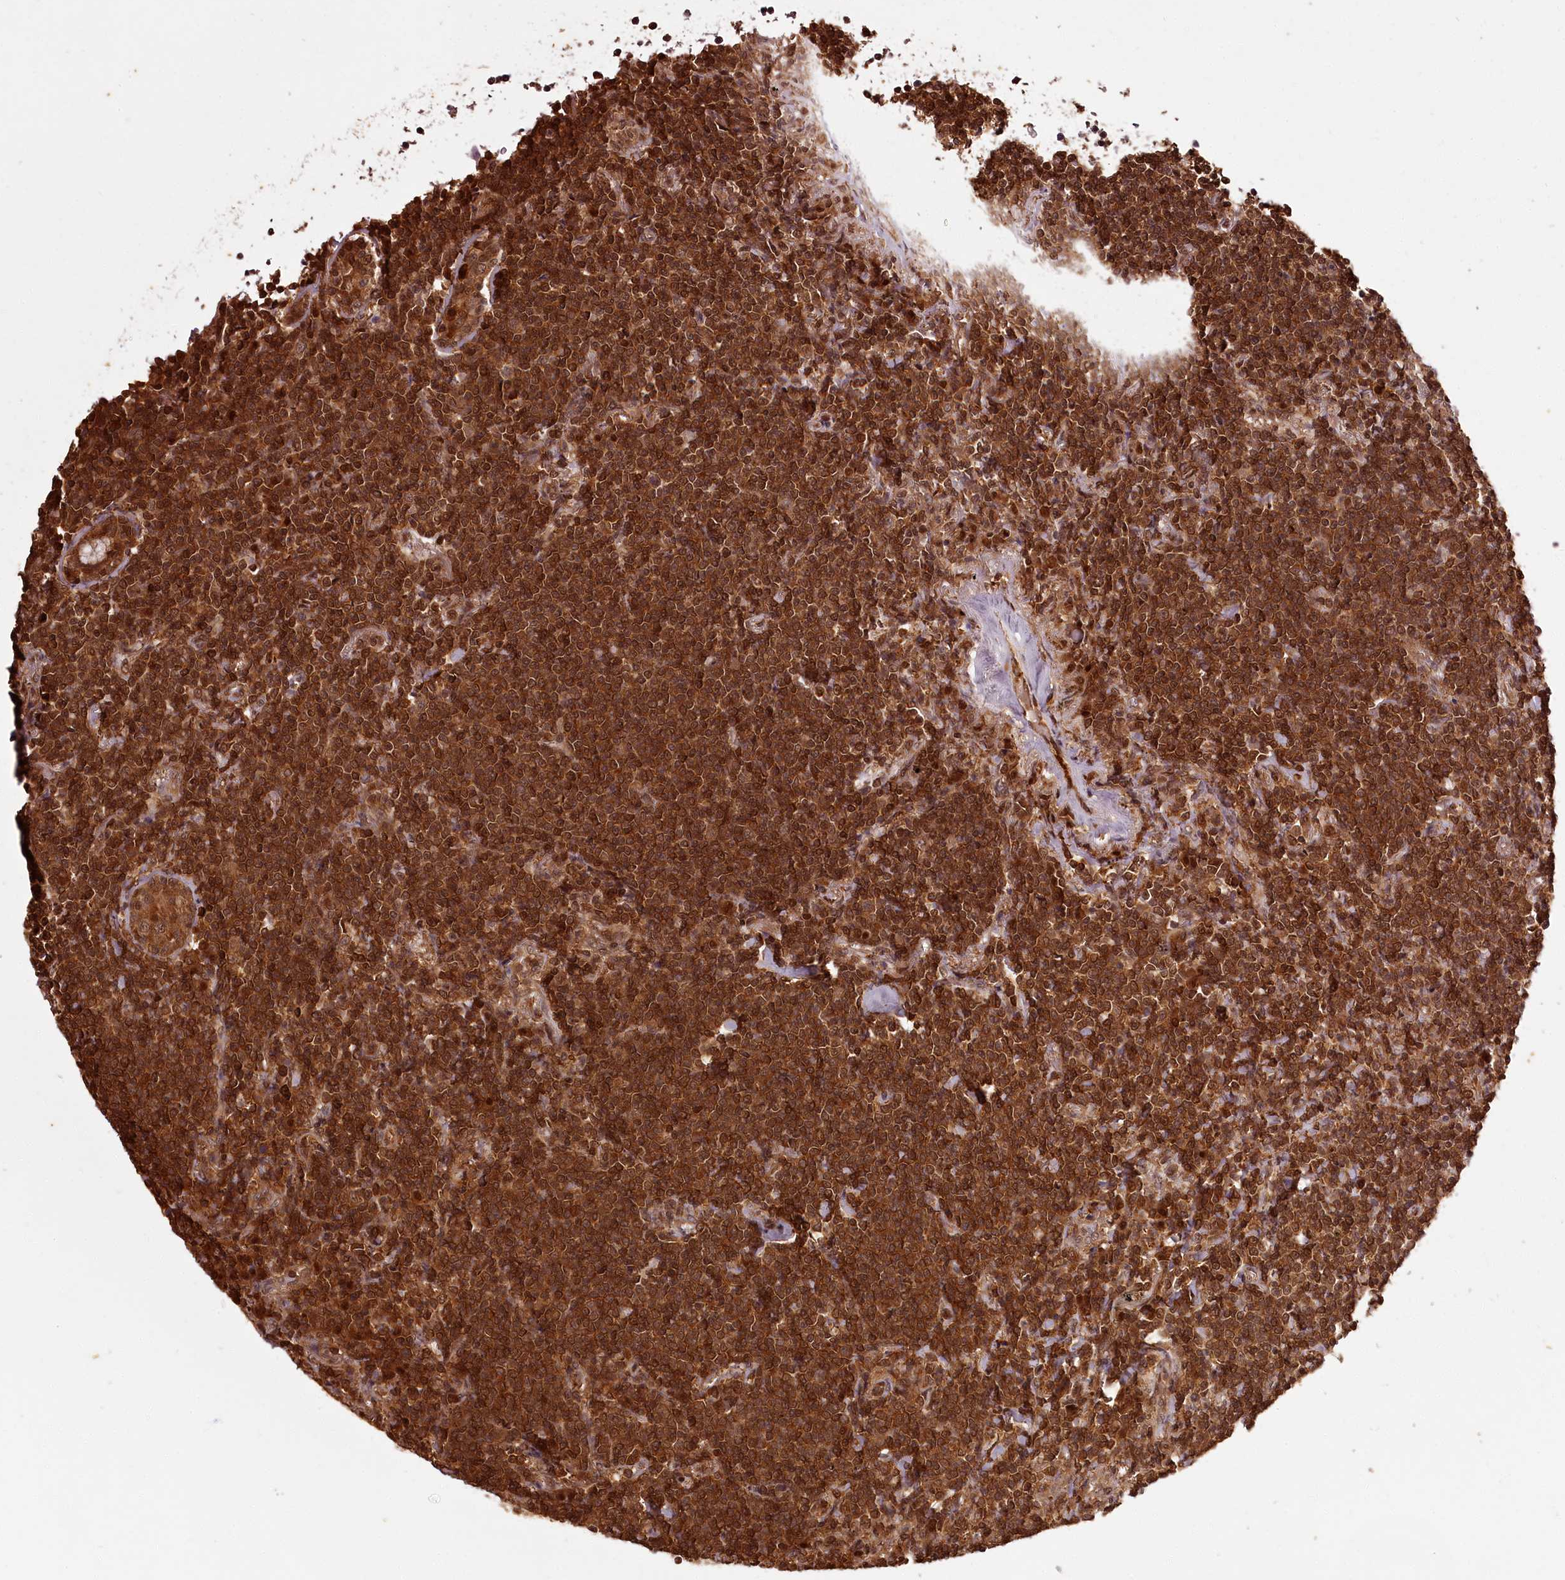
{"staining": {"intensity": "strong", "quantity": ">75%", "location": "cytoplasmic/membranous"}, "tissue": "lymphoma", "cell_type": "Tumor cells", "image_type": "cancer", "snomed": [{"axis": "morphology", "description": "Malignant lymphoma, non-Hodgkin's type, Low grade"}, {"axis": "topography", "description": "Lung"}], "caption": "Strong cytoplasmic/membranous protein staining is appreciated in approximately >75% of tumor cells in malignant lymphoma, non-Hodgkin's type (low-grade).", "gene": "NPRL2", "patient": {"sex": "female", "age": 71}}